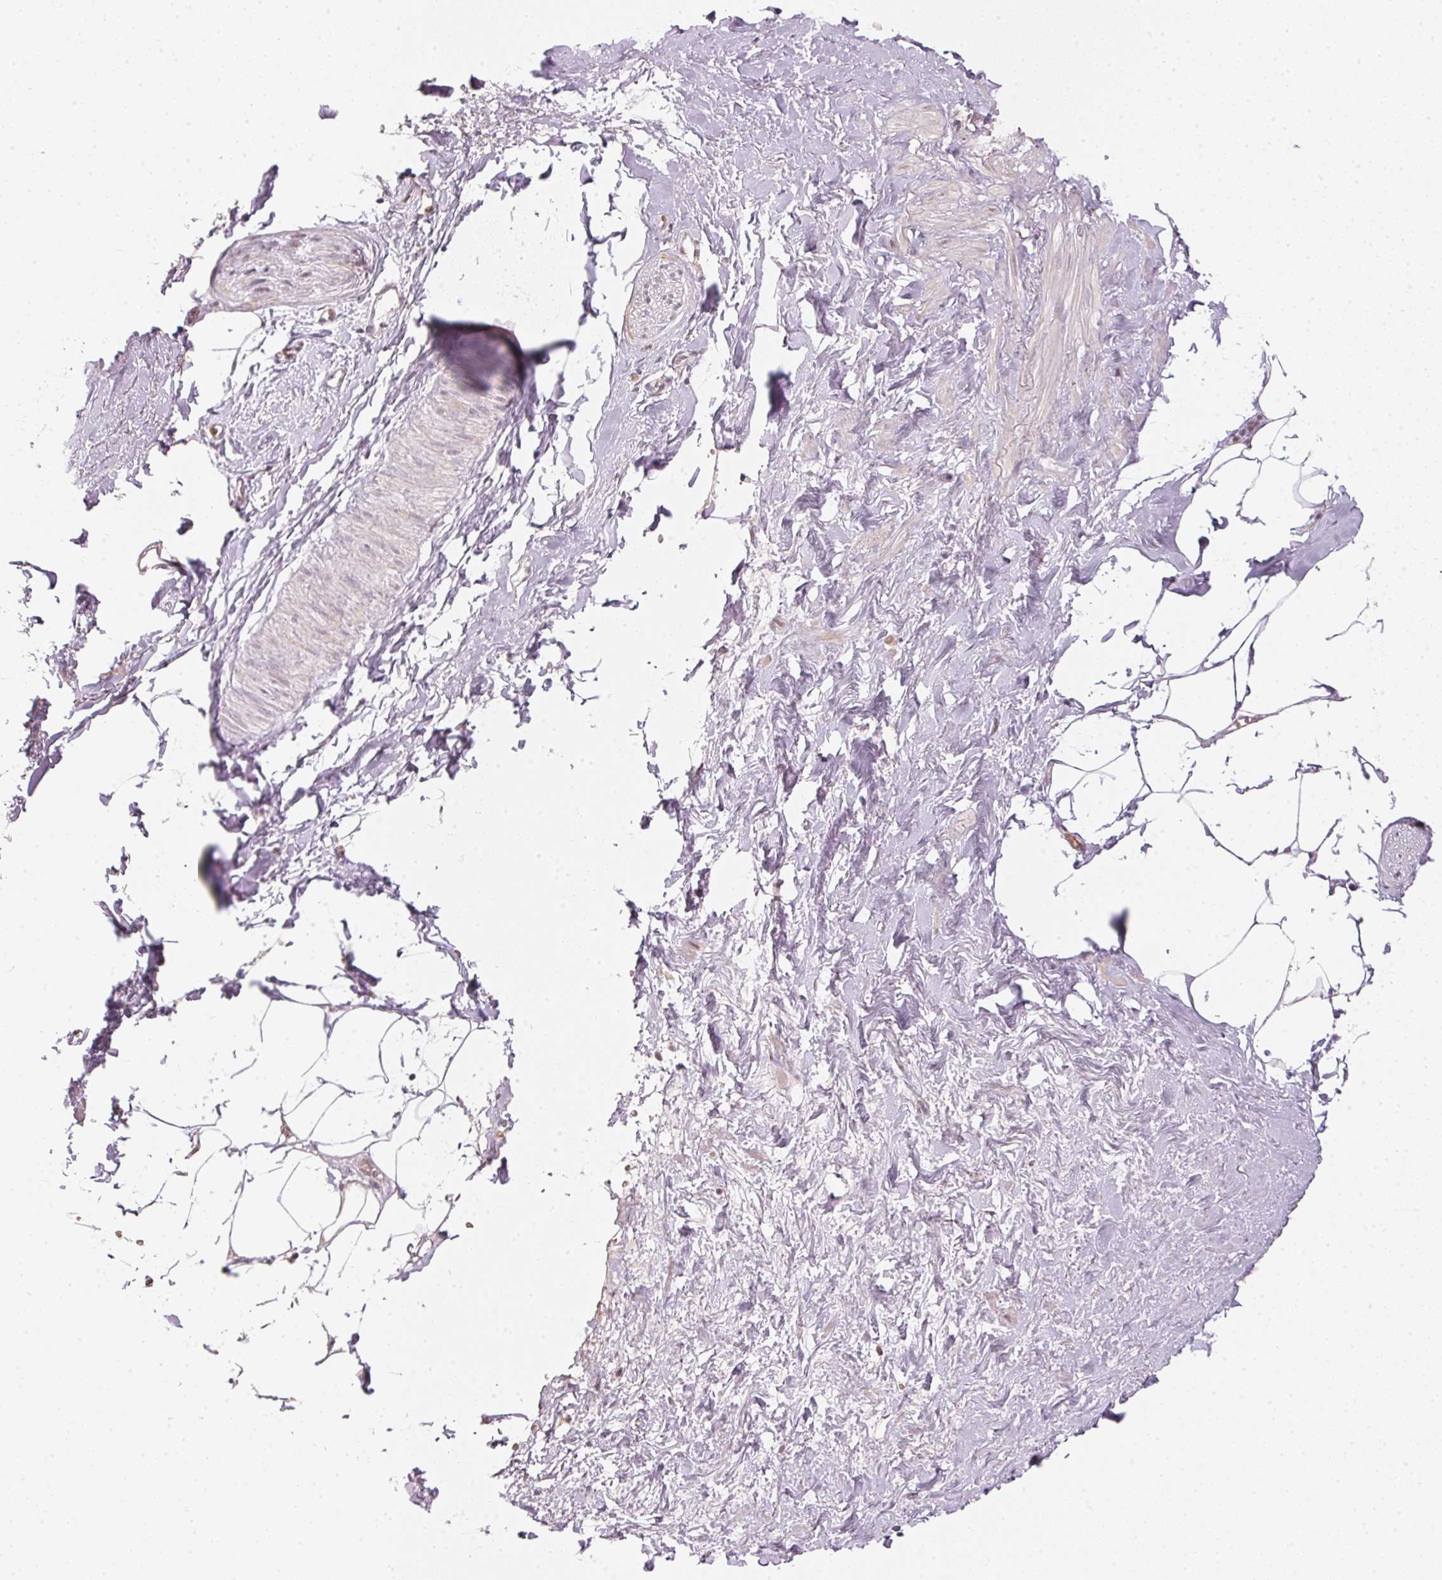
{"staining": {"intensity": "negative", "quantity": "none", "location": "none"}, "tissue": "adipose tissue", "cell_type": "Adipocytes", "image_type": "normal", "snomed": [{"axis": "morphology", "description": "Normal tissue, NOS"}, {"axis": "topography", "description": "Prostate"}, {"axis": "topography", "description": "Peripheral nerve tissue"}], "caption": "DAB immunohistochemical staining of benign human adipose tissue demonstrates no significant staining in adipocytes.", "gene": "KAT6A", "patient": {"sex": "male", "age": 55}}